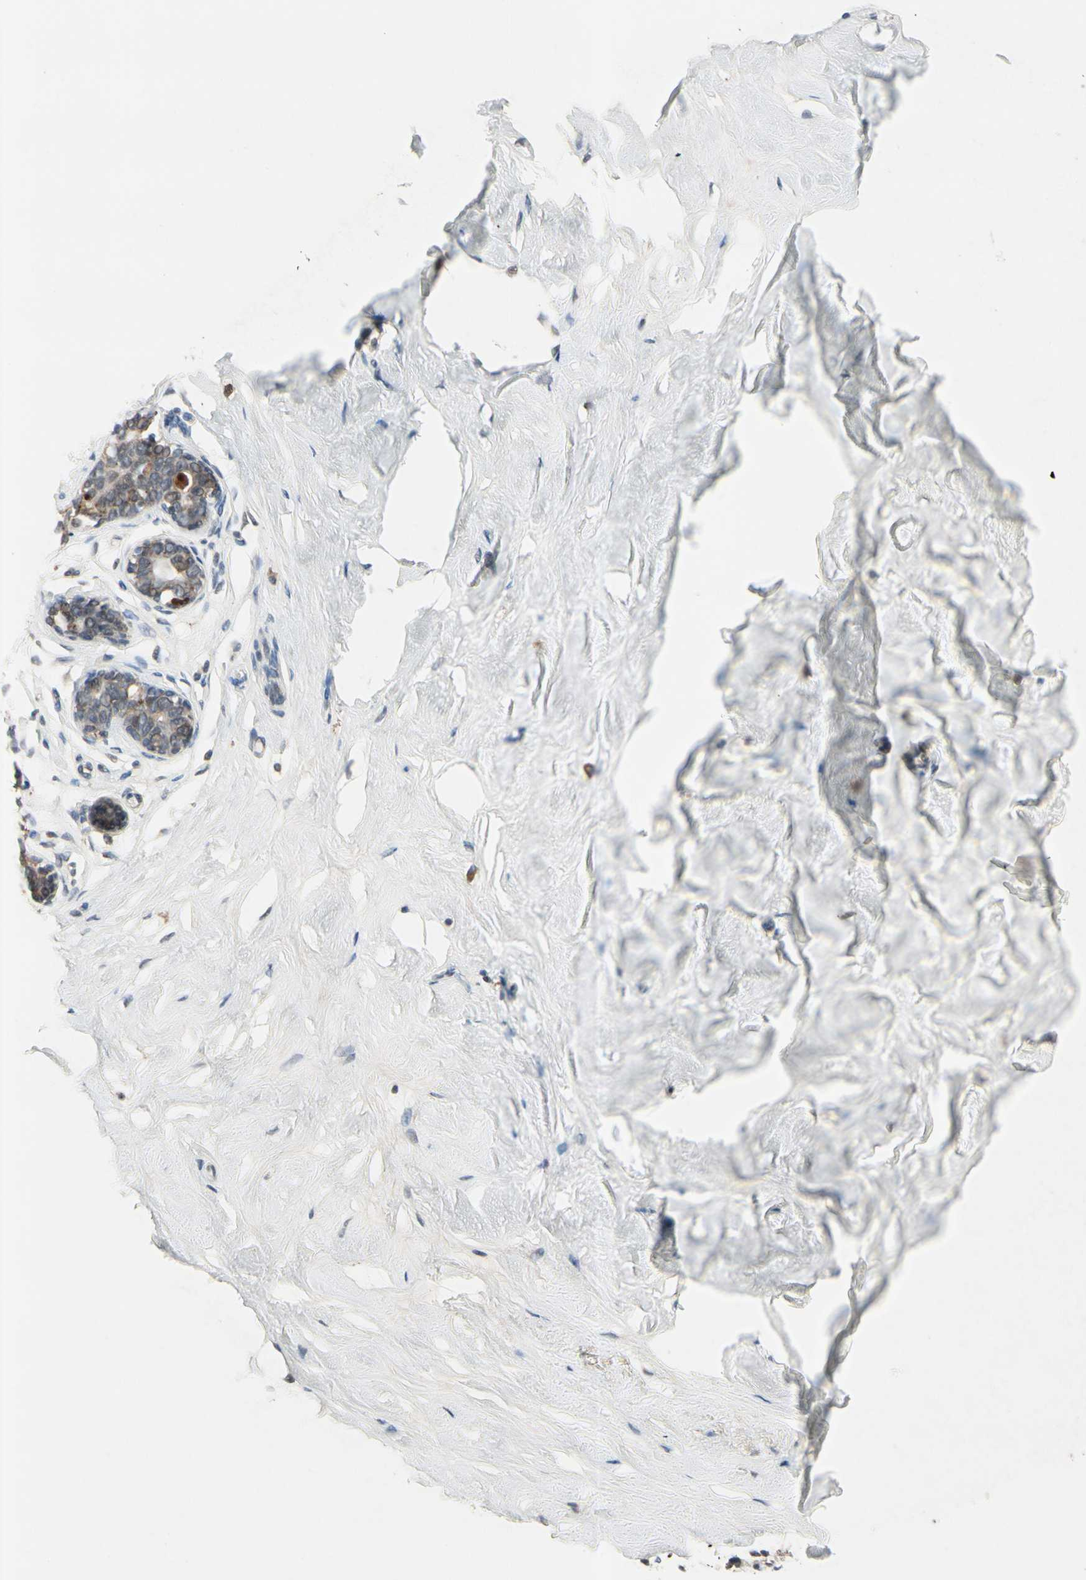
{"staining": {"intensity": "negative", "quantity": "none", "location": "none"}, "tissue": "breast", "cell_type": "Adipocytes", "image_type": "normal", "snomed": [{"axis": "morphology", "description": "Normal tissue, NOS"}, {"axis": "topography", "description": "Breast"}], "caption": "Immunohistochemical staining of benign human breast displays no significant expression in adipocytes.", "gene": "ZKSCAN3", "patient": {"sex": "female", "age": 23}}